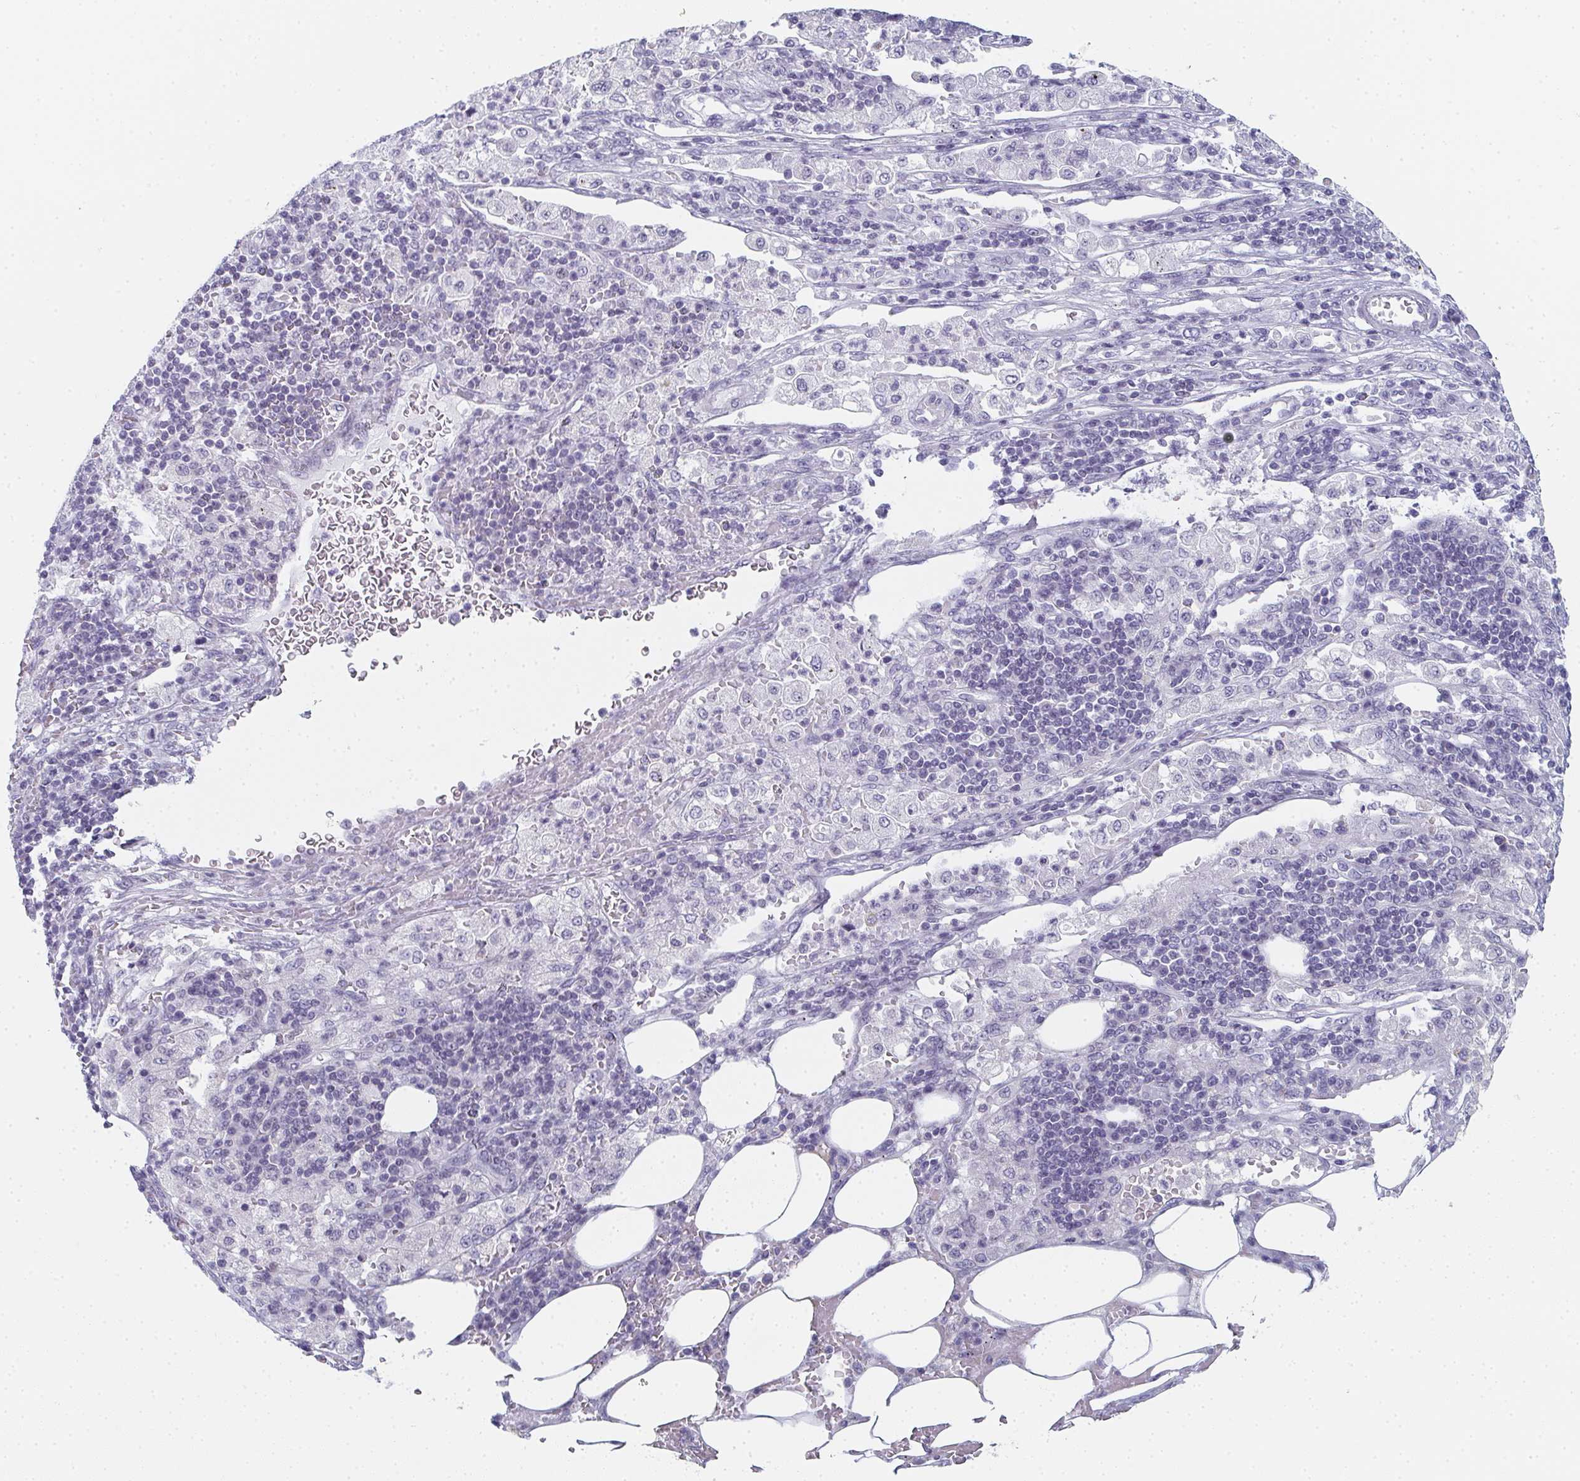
{"staining": {"intensity": "negative", "quantity": "none", "location": "none"}, "tissue": "pancreatic cancer", "cell_type": "Tumor cells", "image_type": "cancer", "snomed": [{"axis": "morphology", "description": "Adenocarcinoma, NOS"}, {"axis": "topography", "description": "Pancreas"}], "caption": "DAB (3,3'-diaminobenzidine) immunohistochemical staining of pancreatic adenocarcinoma displays no significant expression in tumor cells.", "gene": "PYCR3", "patient": {"sex": "female", "age": 61}}